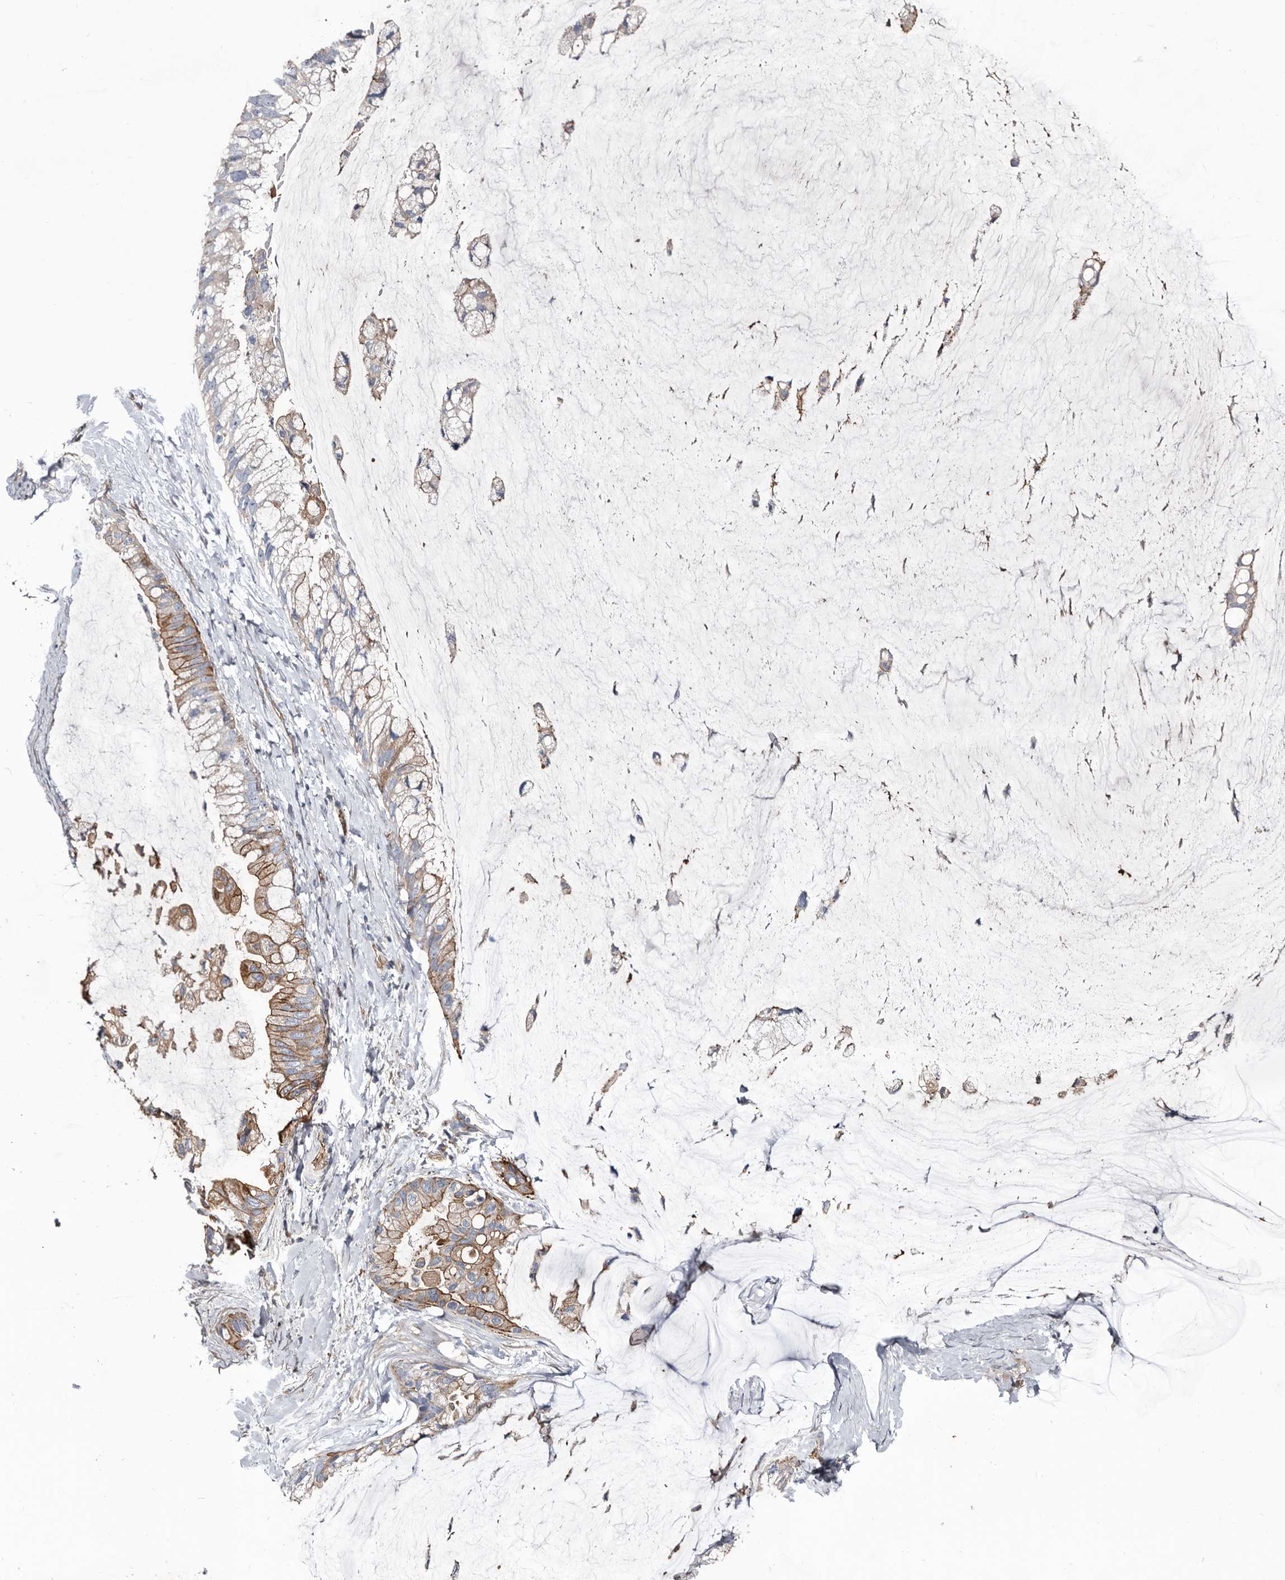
{"staining": {"intensity": "moderate", "quantity": "25%-75%", "location": "cytoplasmic/membranous"}, "tissue": "ovarian cancer", "cell_type": "Tumor cells", "image_type": "cancer", "snomed": [{"axis": "morphology", "description": "Cystadenocarcinoma, mucinous, NOS"}, {"axis": "topography", "description": "Ovary"}], "caption": "Ovarian cancer stained with a brown dye reveals moderate cytoplasmic/membranous positive positivity in approximately 25%-75% of tumor cells.", "gene": "TSPAN17", "patient": {"sex": "female", "age": 39}}